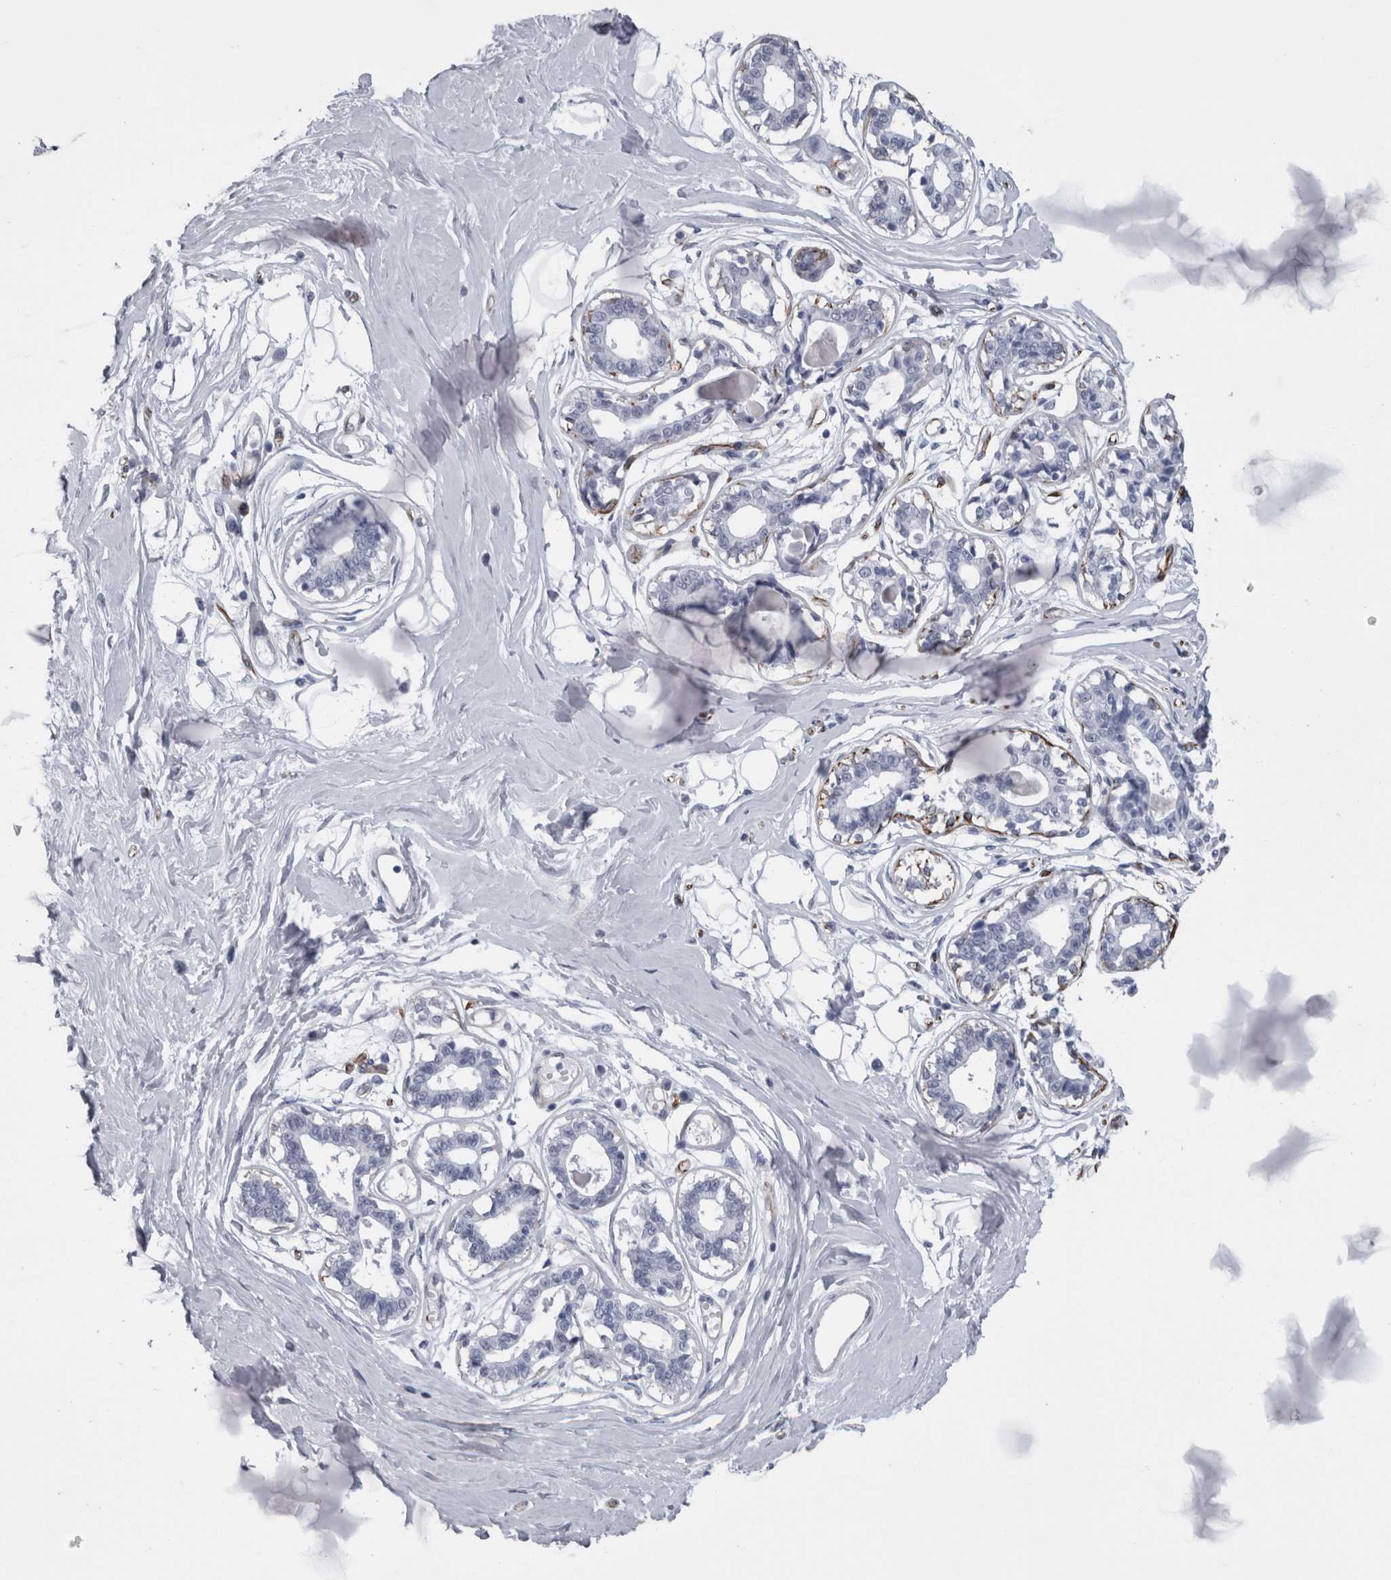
{"staining": {"intensity": "negative", "quantity": "none", "location": "none"}, "tissue": "breast", "cell_type": "Adipocytes", "image_type": "normal", "snomed": [{"axis": "morphology", "description": "Normal tissue, NOS"}, {"axis": "topography", "description": "Breast"}], "caption": "Photomicrograph shows no protein expression in adipocytes of unremarkable breast.", "gene": "VWDE", "patient": {"sex": "female", "age": 45}}